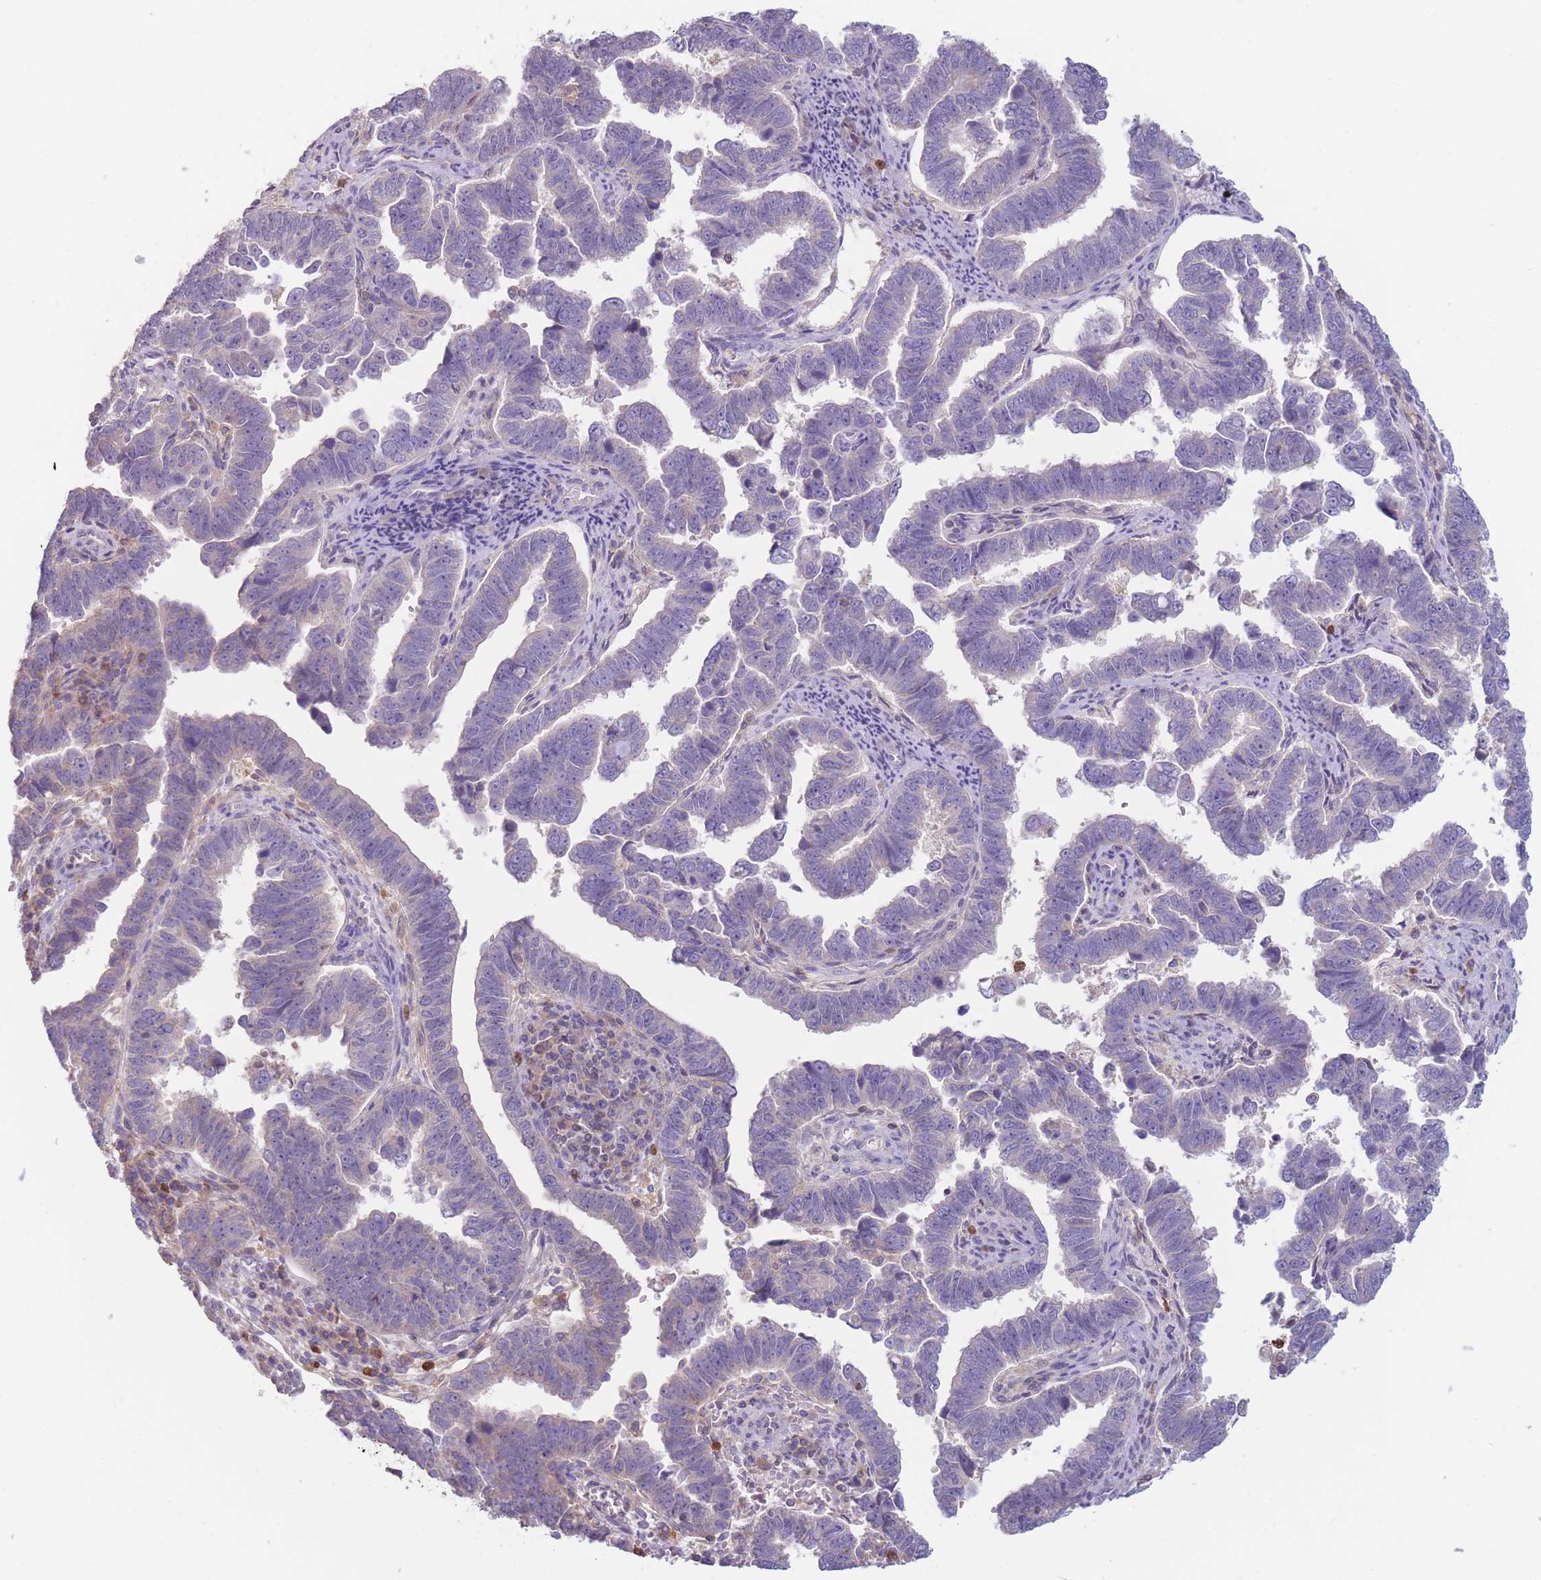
{"staining": {"intensity": "negative", "quantity": "none", "location": "none"}, "tissue": "endometrial cancer", "cell_type": "Tumor cells", "image_type": "cancer", "snomed": [{"axis": "morphology", "description": "Adenocarcinoma, NOS"}, {"axis": "topography", "description": "Endometrium"}], "caption": "There is no significant expression in tumor cells of adenocarcinoma (endometrial).", "gene": "ST3GAL4", "patient": {"sex": "female", "age": 75}}